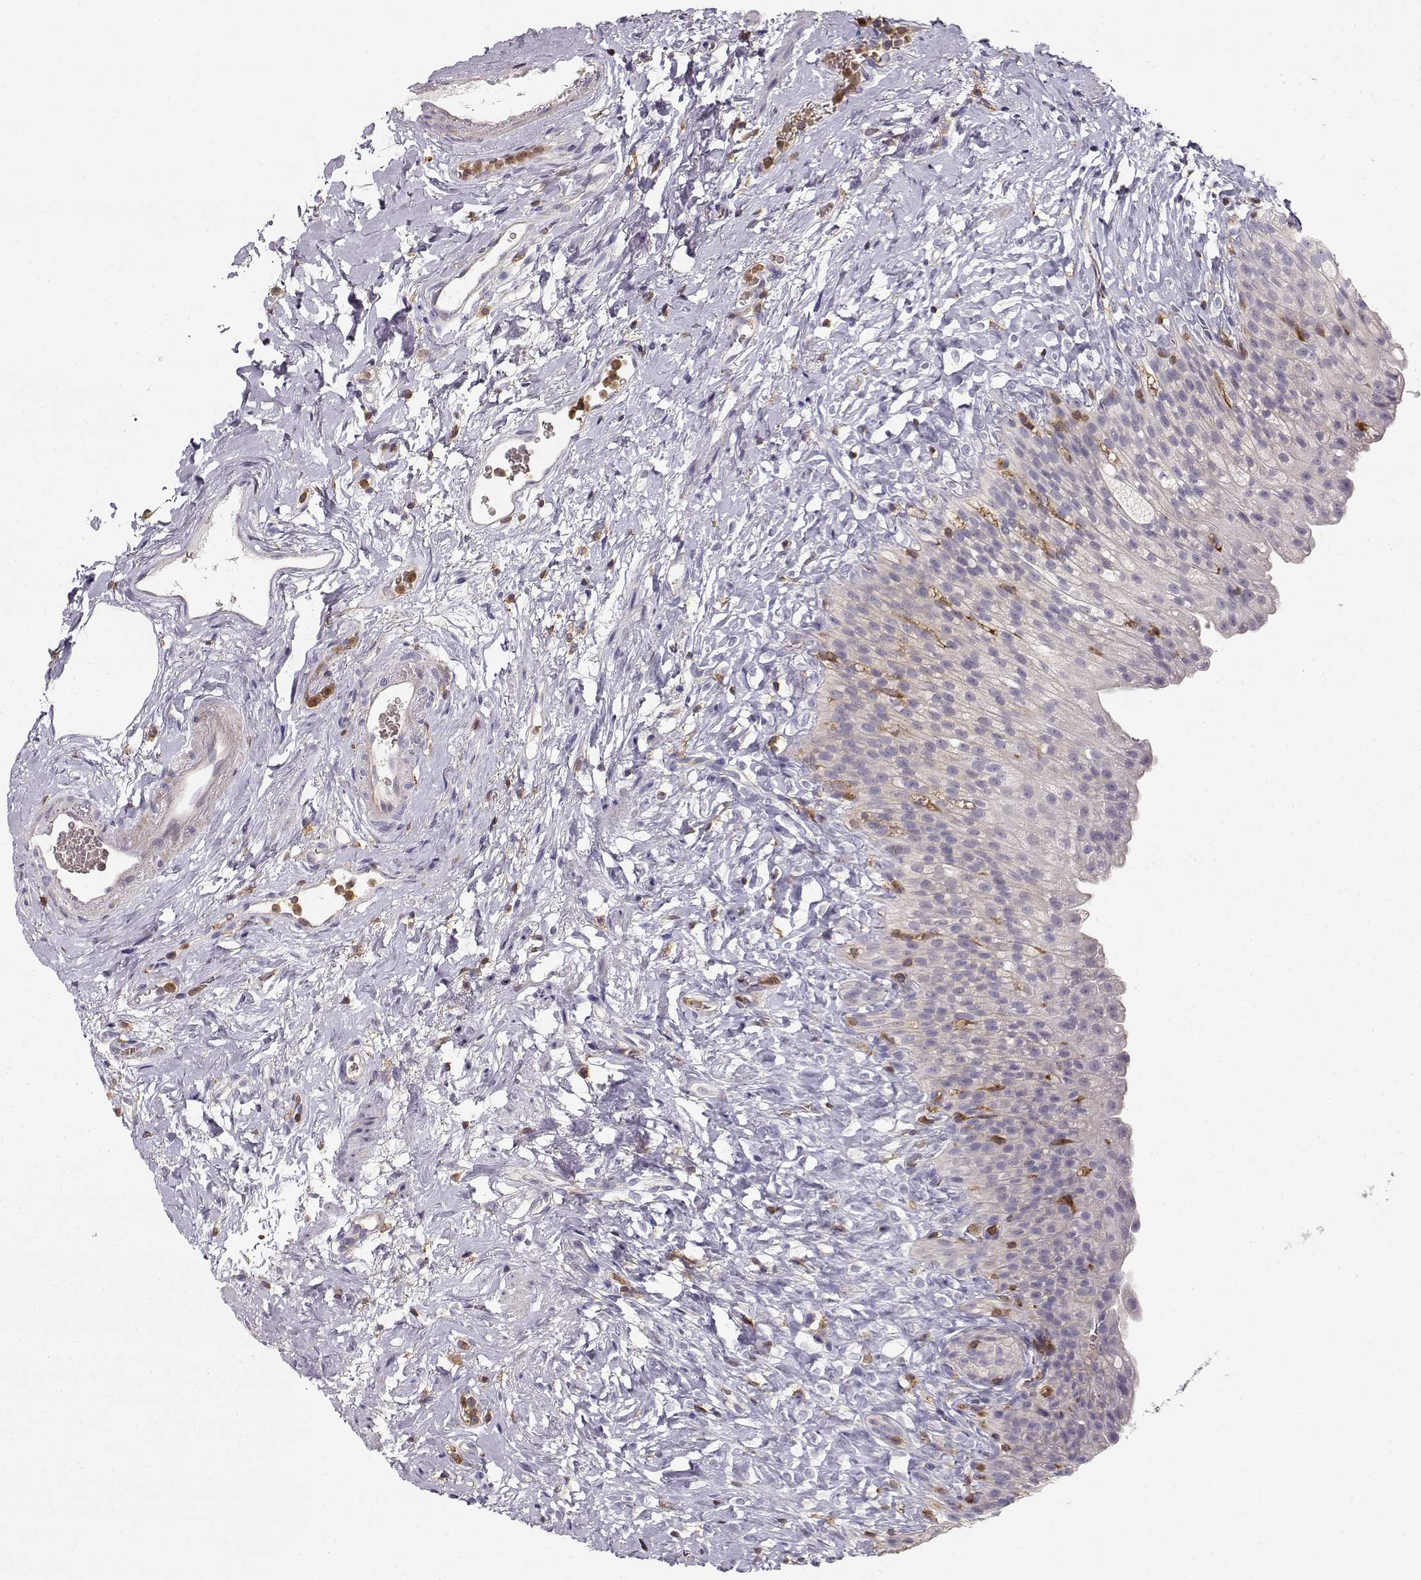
{"staining": {"intensity": "negative", "quantity": "none", "location": "none"}, "tissue": "urinary bladder", "cell_type": "Urothelial cells", "image_type": "normal", "snomed": [{"axis": "morphology", "description": "Normal tissue, NOS"}, {"axis": "topography", "description": "Urinary bladder"}], "caption": "An immunohistochemistry (IHC) micrograph of unremarkable urinary bladder is shown. There is no staining in urothelial cells of urinary bladder. The staining is performed using DAB brown chromogen with nuclei counter-stained in using hematoxylin.", "gene": "VAV1", "patient": {"sex": "male", "age": 76}}